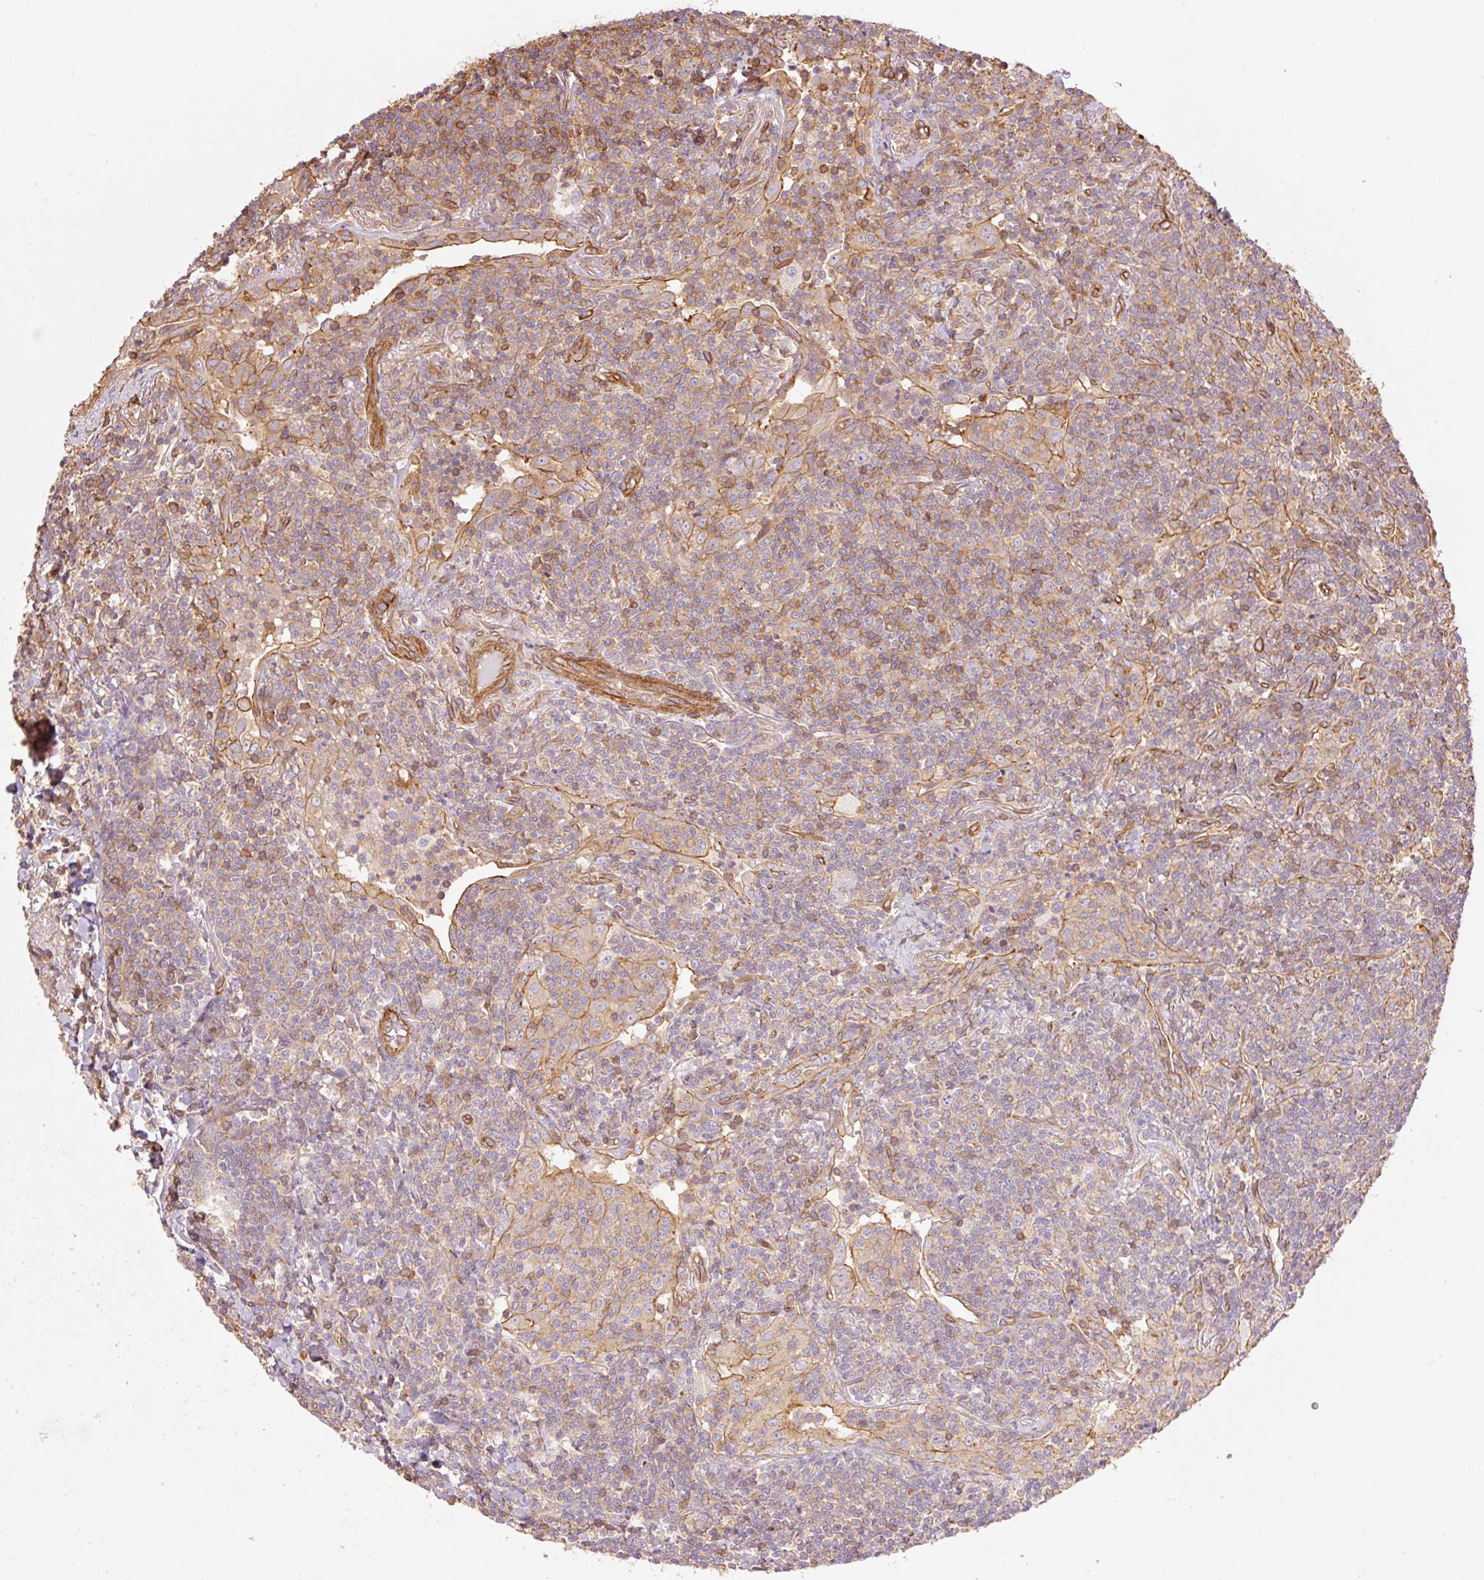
{"staining": {"intensity": "negative", "quantity": "none", "location": "none"}, "tissue": "lymphoma", "cell_type": "Tumor cells", "image_type": "cancer", "snomed": [{"axis": "morphology", "description": "Malignant lymphoma, non-Hodgkin's type, Low grade"}, {"axis": "topography", "description": "Lung"}], "caption": "Immunohistochemistry of human lymphoma shows no staining in tumor cells.", "gene": "PPP1R1B", "patient": {"sex": "female", "age": 71}}